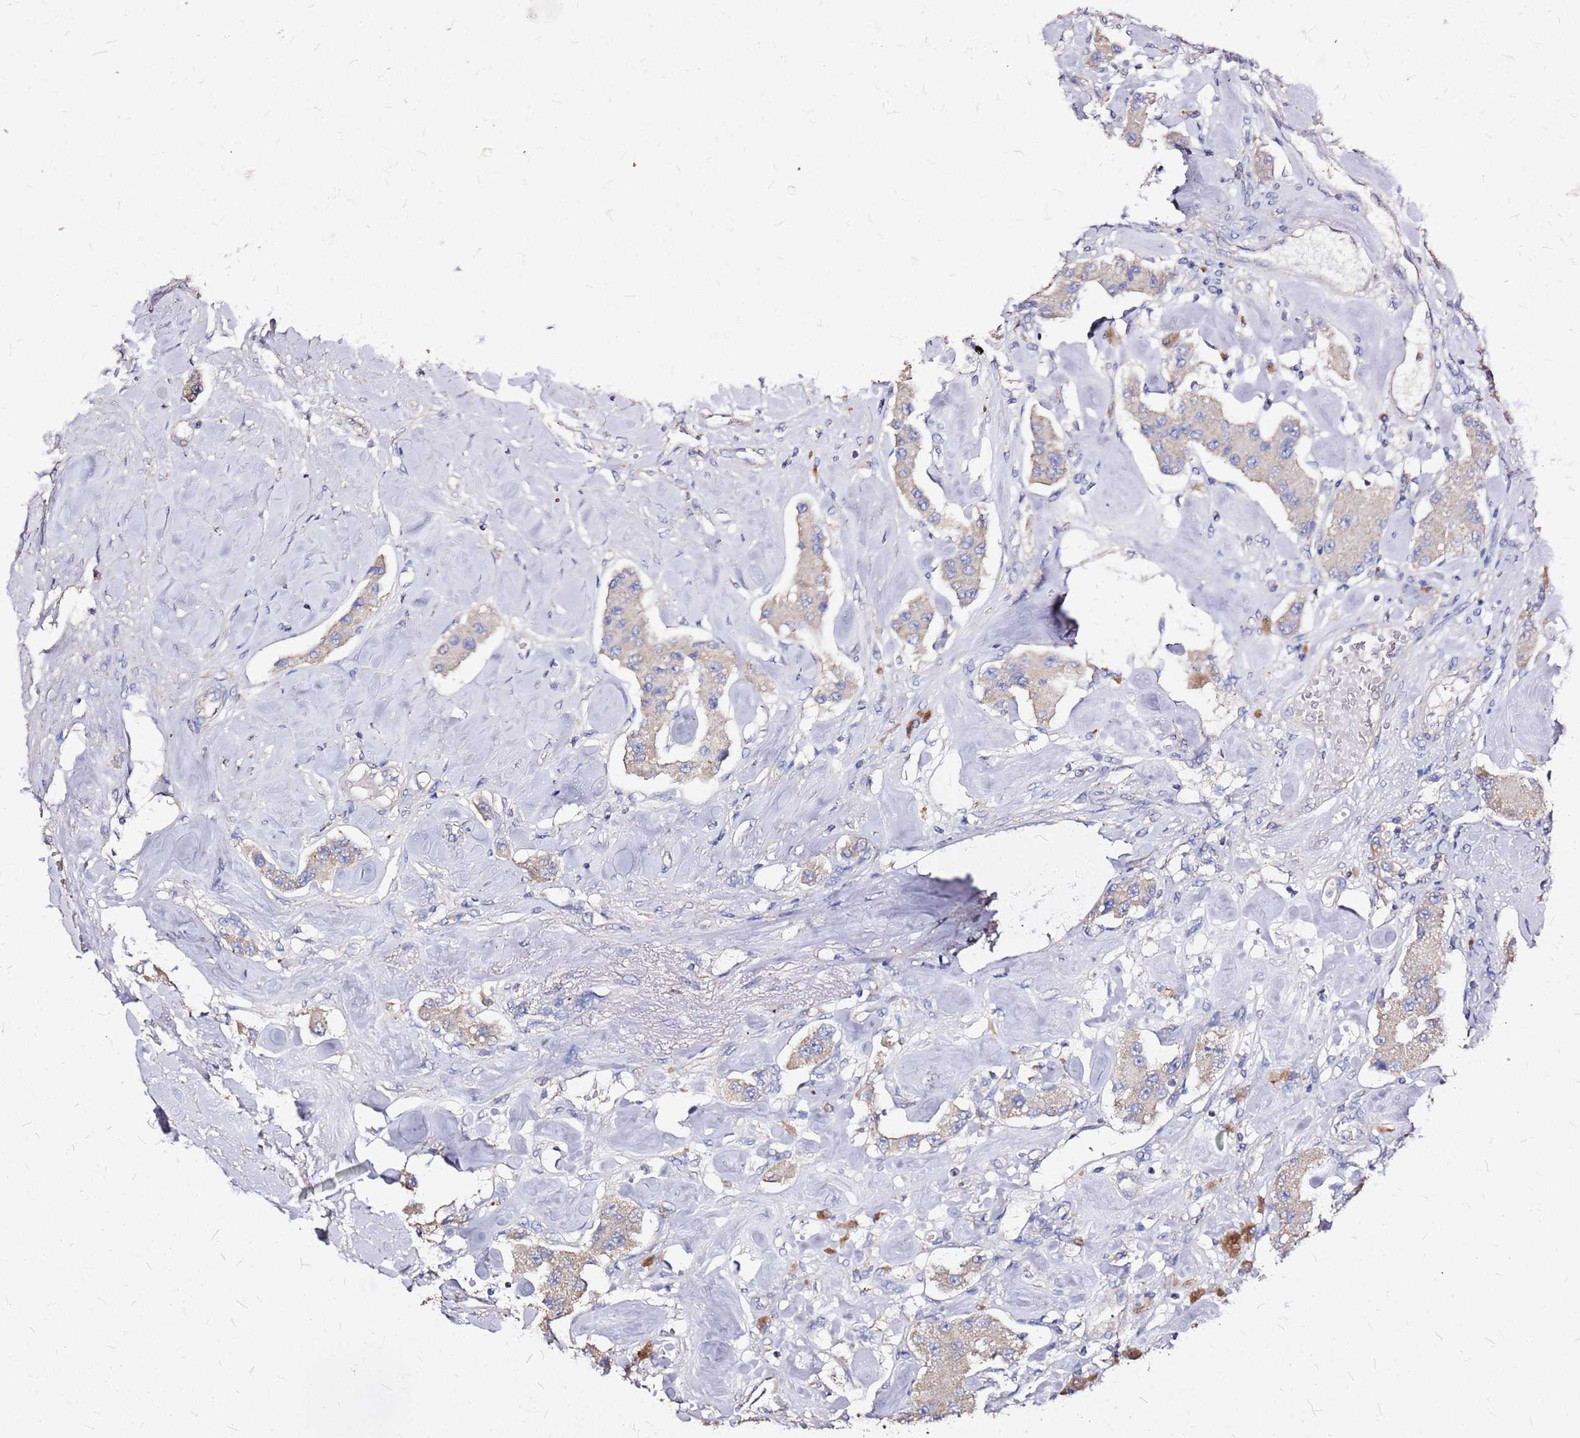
{"staining": {"intensity": "negative", "quantity": "none", "location": "none"}, "tissue": "carcinoid", "cell_type": "Tumor cells", "image_type": "cancer", "snomed": [{"axis": "morphology", "description": "Carcinoid, malignant, NOS"}, {"axis": "topography", "description": "Pancreas"}], "caption": "An immunohistochemistry (IHC) image of carcinoid is shown. There is no staining in tumor cells of carcinoid. Brightfield microscopy of immunohistochemistry stained with DAB (brown) and hematoxylin (blue), captured at high magnification.", "gene": "EXD3", "patient": {"sex": "male", "age": 41}}